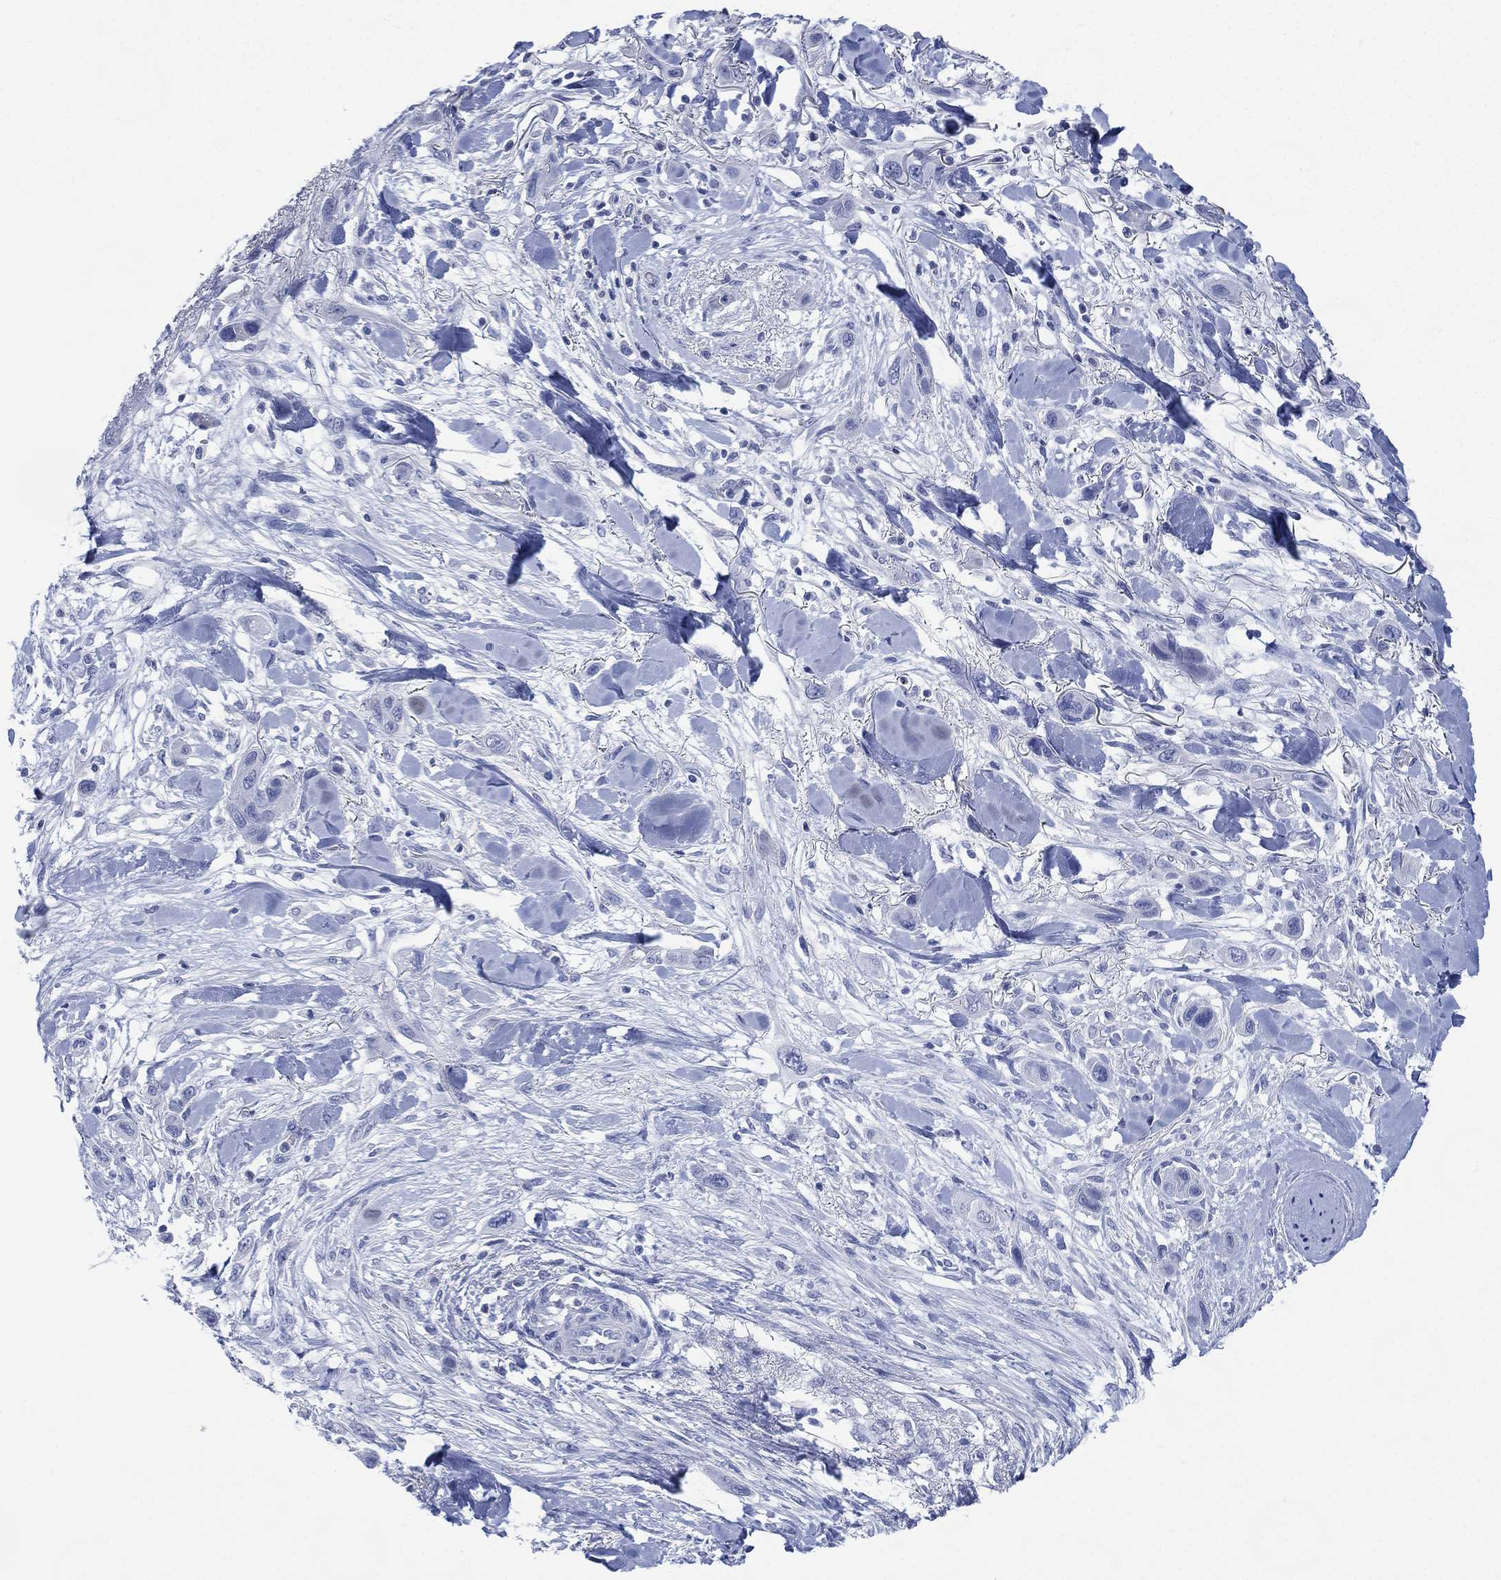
{"staining": {"intensity": "negative", "quantity": "none", "location": "none"}, "tissue": "skin cancer", "cell_type": "Tumor cells", "image_type": "cancer", "snomed": [{"axis": "morphology", "description": "Squamous cell carcinoma, NOS"}, {"axis": "topography", "description": "Skin"}], "caption": "This is an IHC photomicrograph of human skin cancer (squamous cell carcinoma). There is no positivity in tumor cells.", "gene": "TMEM247", "patient": {"sex": "male", "age": 79}}